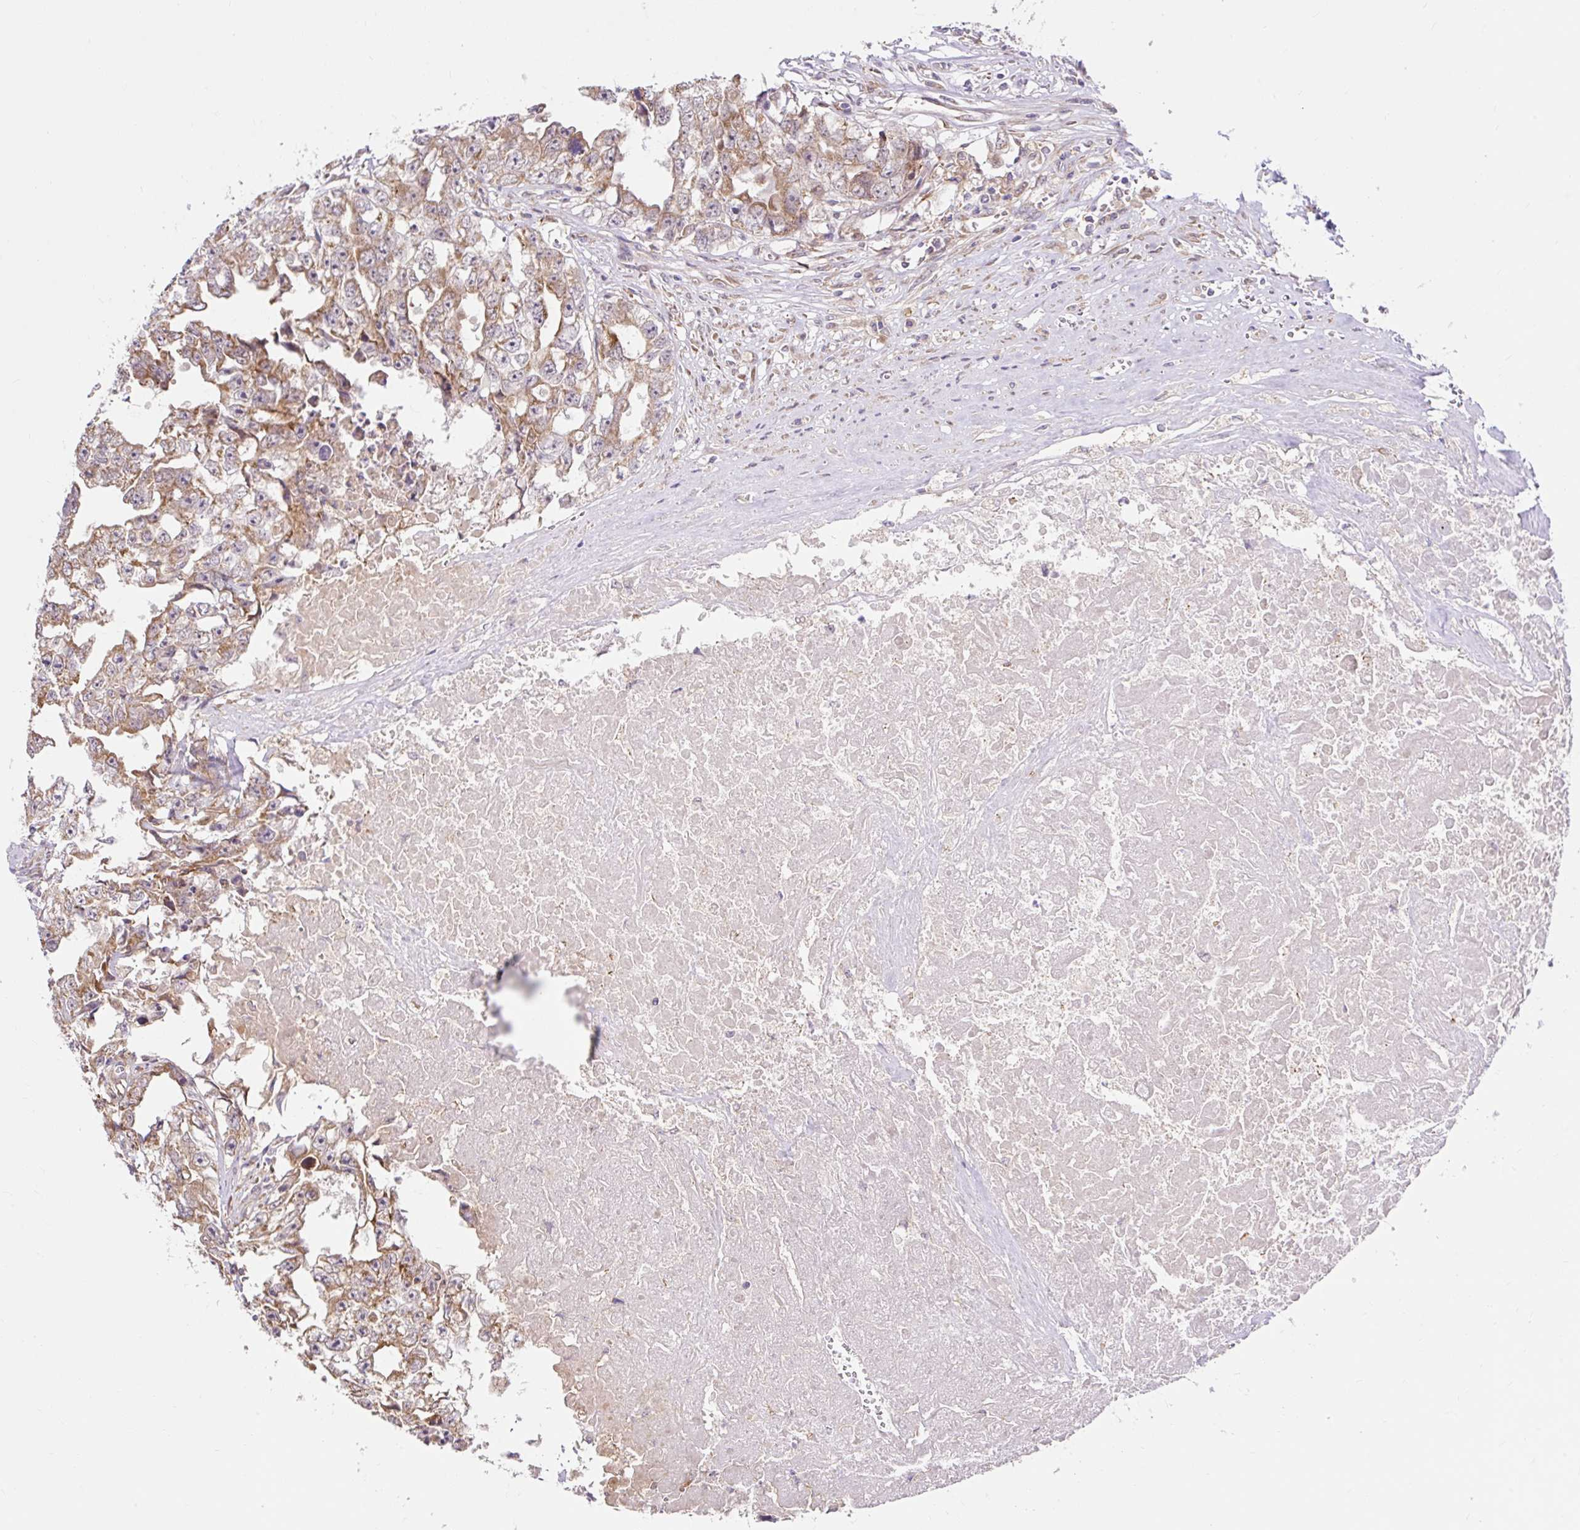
{"staining": {"intensity": "moderate", "quantity": ">75%", "location": "cytoplasmic/membranous"}, "tissue": "testis cancer", "cell_type": "Tumor cells", "image_type": "cancer", "snomed": [{"axis": "morphology", "description": "Seminoma, NOS"}, {"axis": "morphology", "description": "Carcinoma, Embryonal, NOS"}, {"axis": "topography", "description": "Testis"}], "caption": "Human testis cancer (seminoma) stained for a protein (brown) shows moderate cytoplasmic/membranous positive positivity in approximately >75% of tumor cells.", "gene": "TRIAP1", "patient": {"sex": "male", "age": 43}}